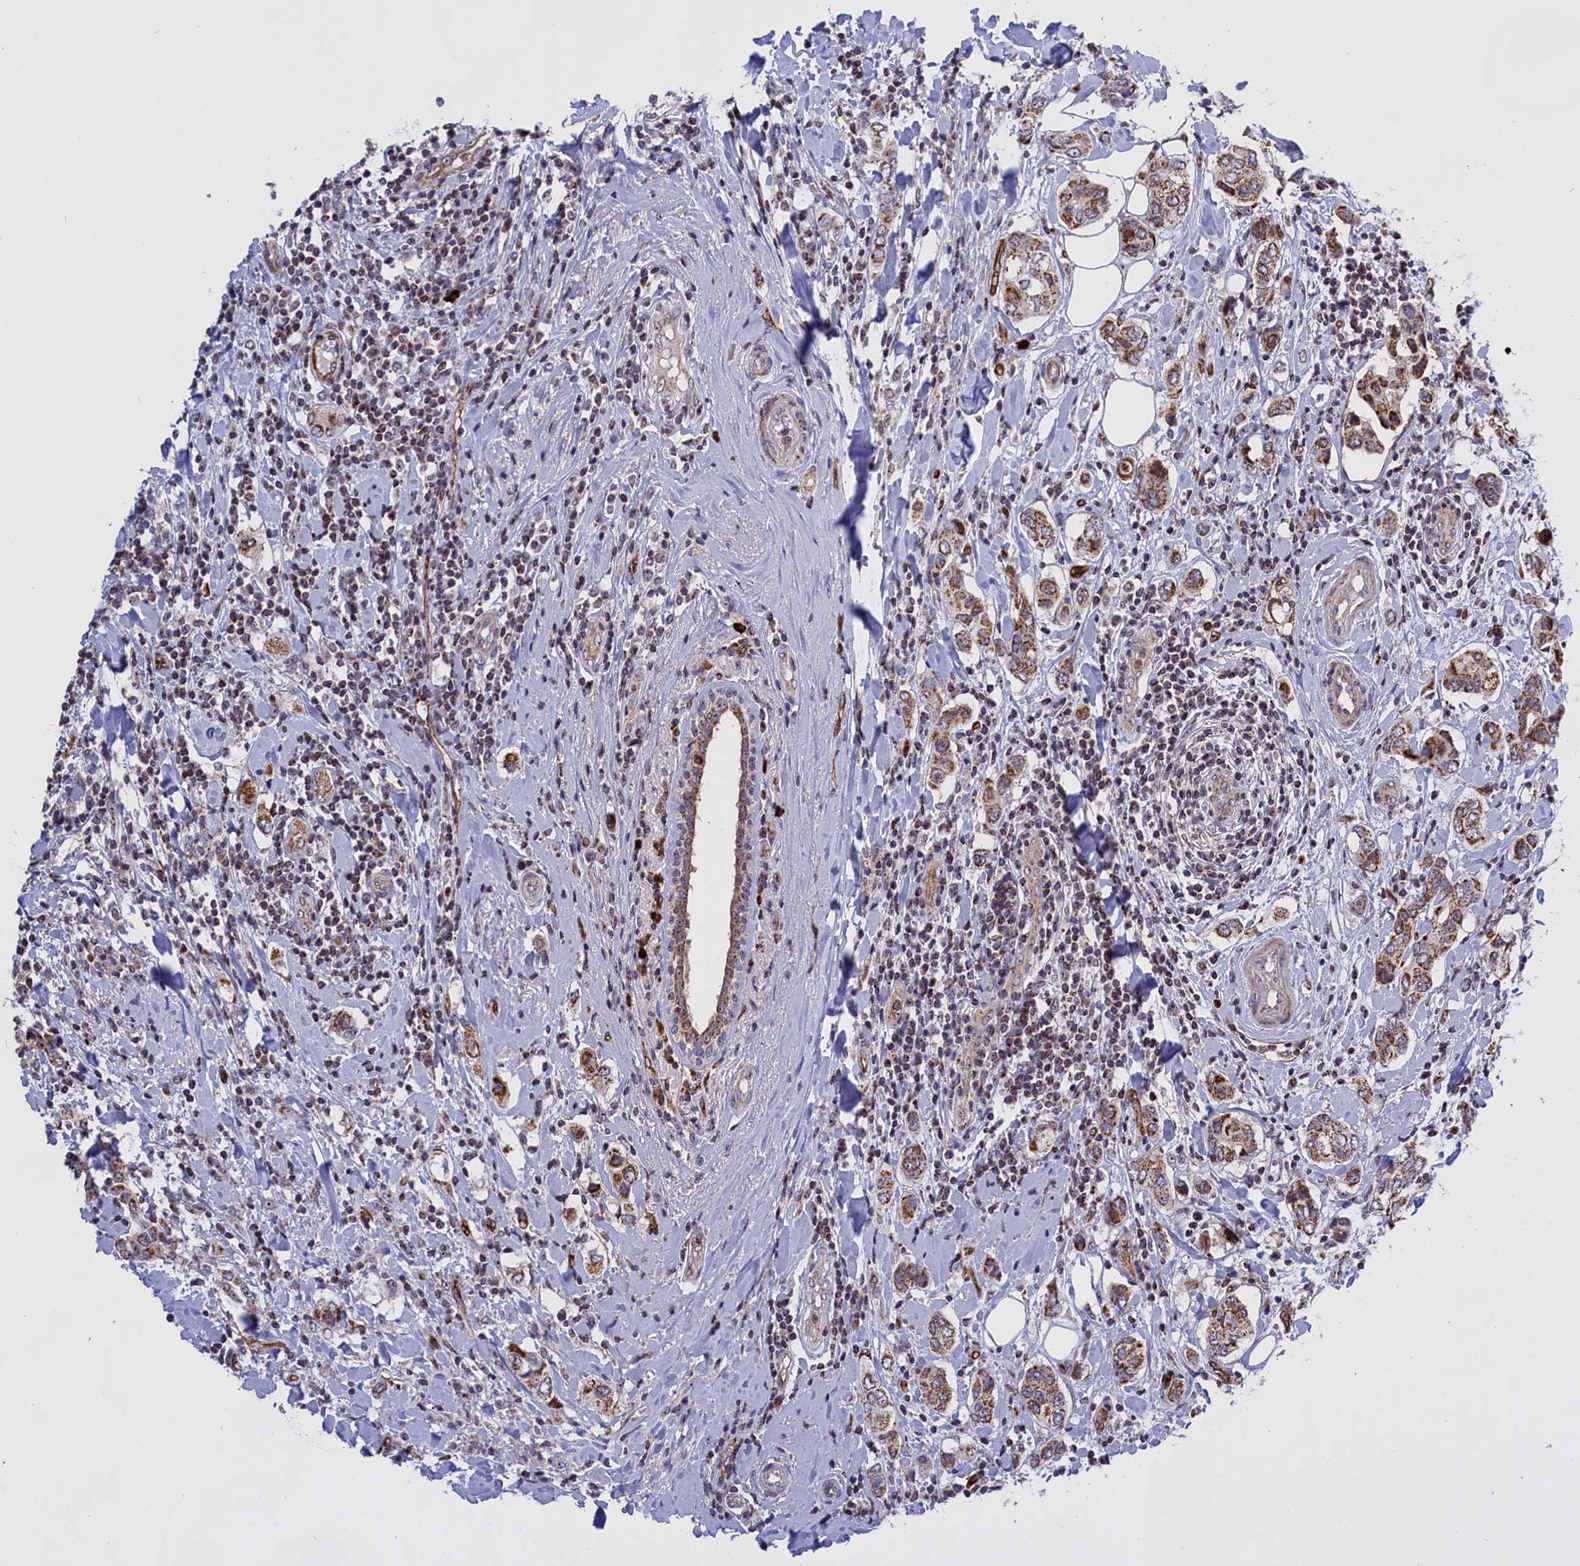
{"staining": {"intensity": "strong", "quantity": ">75%", "location": "cytoplasmic/membranous"}, "tissue": "breast cancer", "cell_type": "Tumor cells", "image_type": "cancer", "snomed": [{"axis": "morphology", "description": "Lobular carcinoma"}, {"axis": "topography", "description": "Breast"}], "caption": "Strong cytoplasmic/membranous expression is identified in approximately >75% of tumor cells in breast cancer (lobular carcinoma).", "gene": "MPND", "patient": {"sex": "female", "age": 51}}